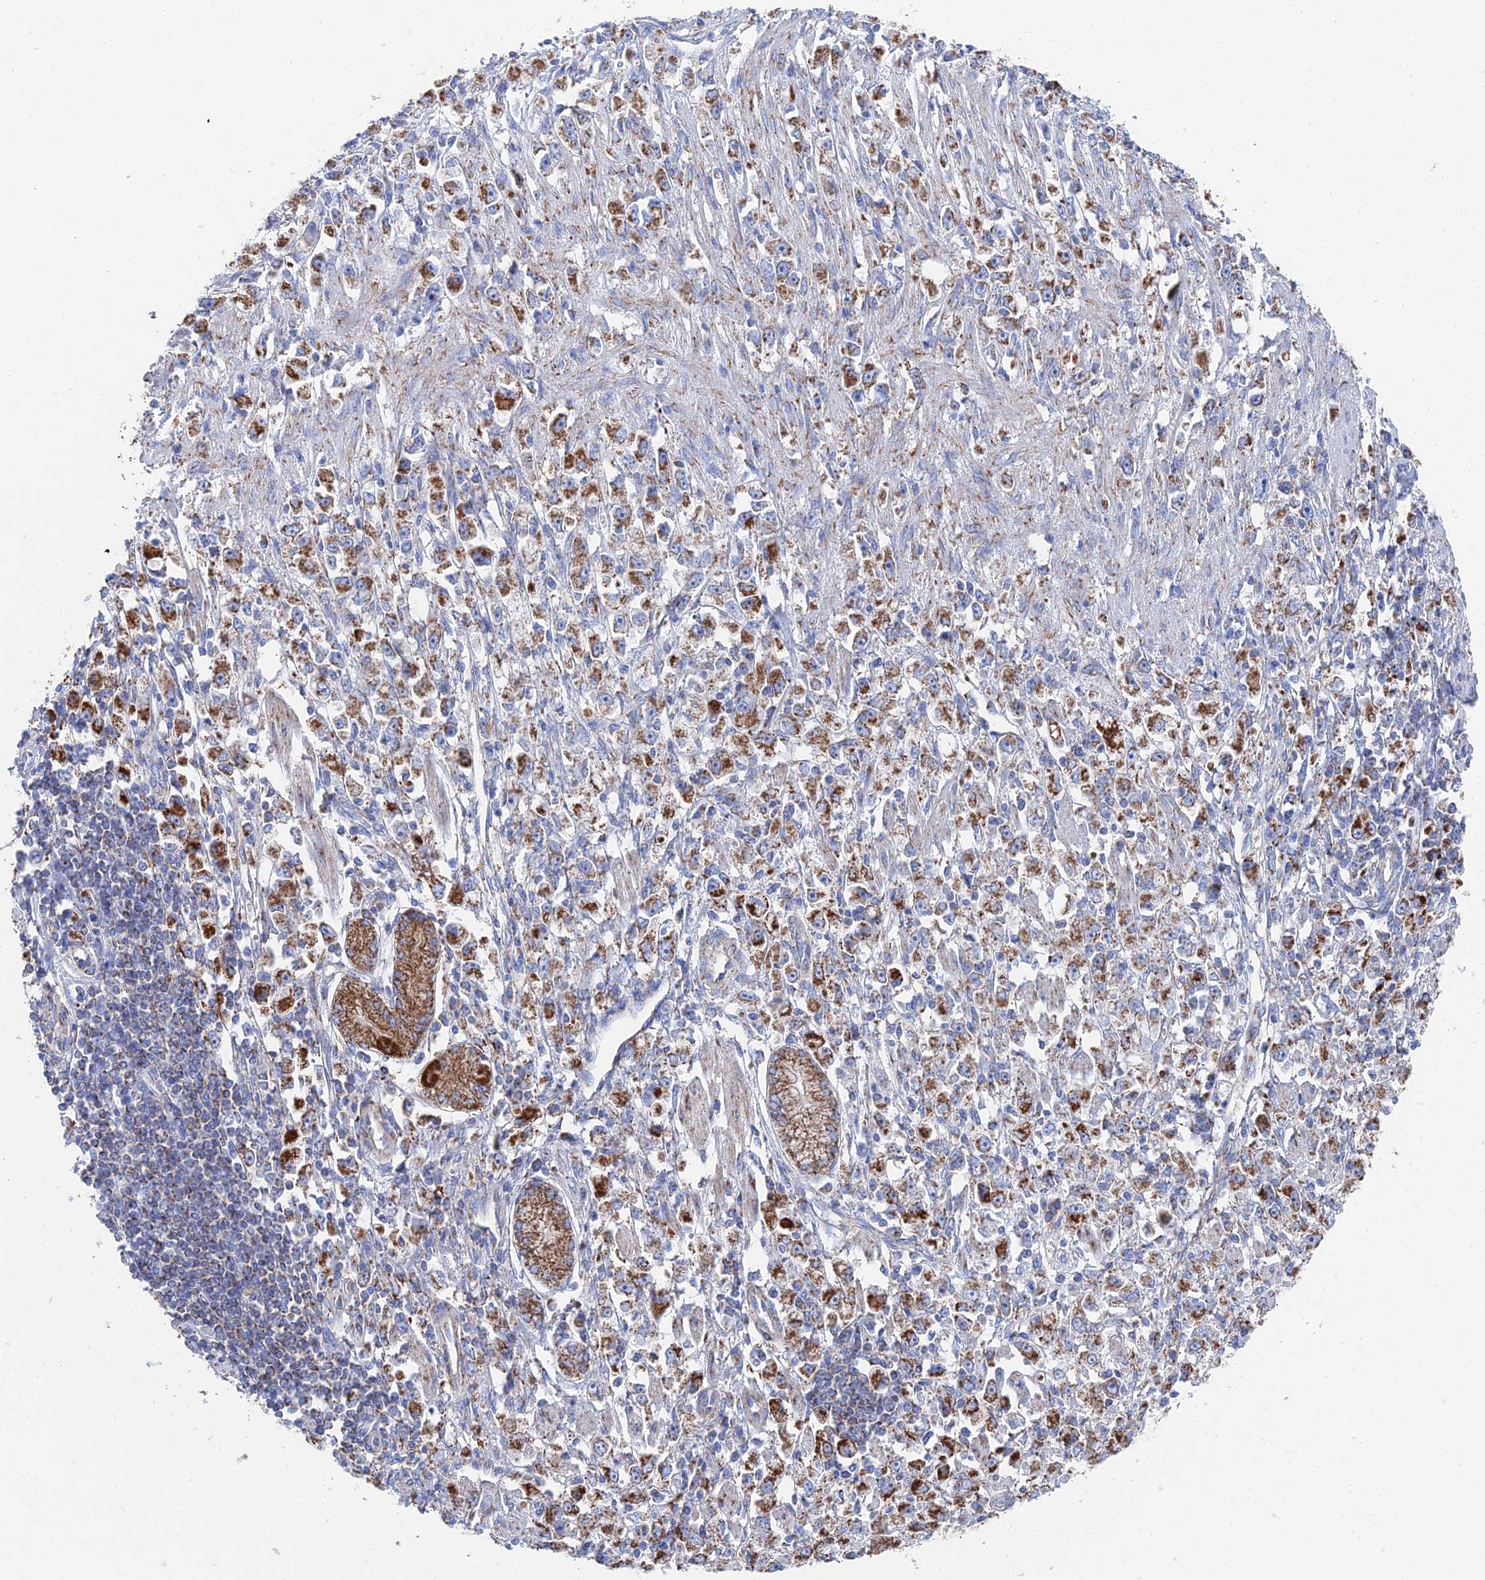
{"staining": {"intensity": "strong", "quantity": ">75%", "location": "cytoplasmic/membranous"}, "tissue": "stomach cancer", "cell_type": "Tumor cells", "image_type": "cancer", "snomed": [{"axis": "morphology", "description": "Adenocarcinoma, NOS"}, {"axis": "topography", "description": "Stomach"}], "caption": "Stomach adenocarcinoma was stained to show a protein in brown. There is high levels of strong cytoplasmic/membranous expression in about >75% of tumor cells.", "gene": "IFT80", "patient": {"sex": "female", "age": 59}}